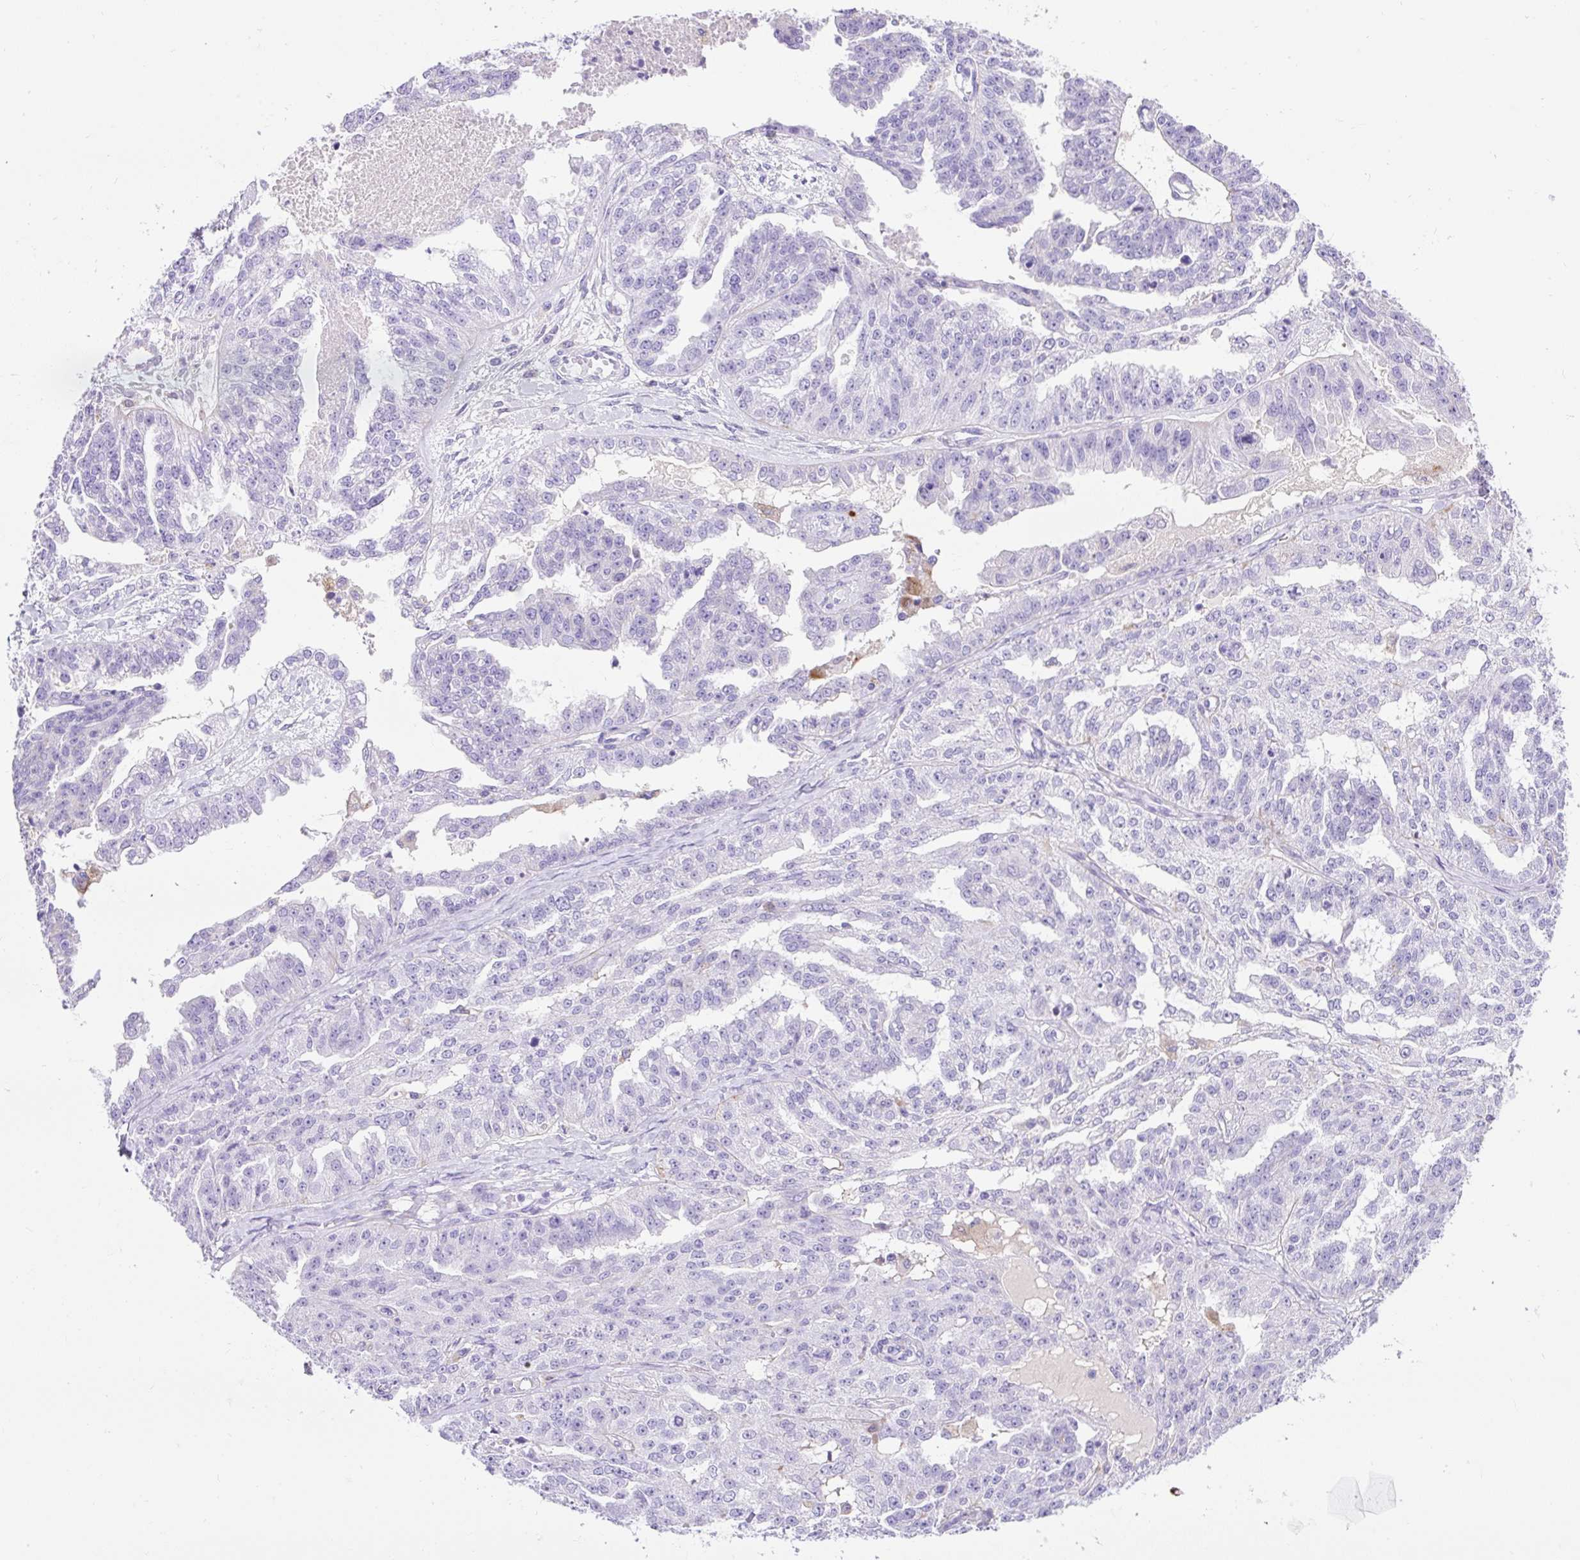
{"staining": {"intensity": "negative", "quantity": "none", "location": "none"}, "tissue": "ovarian cancer", "cell_type": "Tumor cells", "image_type": "cancer", "snomed": [{"axis": "morphology", "description": "Cystadenocarcinoma, serous, NOS"}, {"axis": "topography", "description": "Ovary"}], "caption": "An IHC photomicrograph of ovarian cancer (serous cystadenocarcinoma) is shown. There is no staining in tumor cells of ovarian cancer (serous cystadenocarcinoma). (Immunohistochemistry (ihc), brightfield microscopy, high magnification).", "gene": "HEXB", "patient": {"sex": "female", "age": 58}}